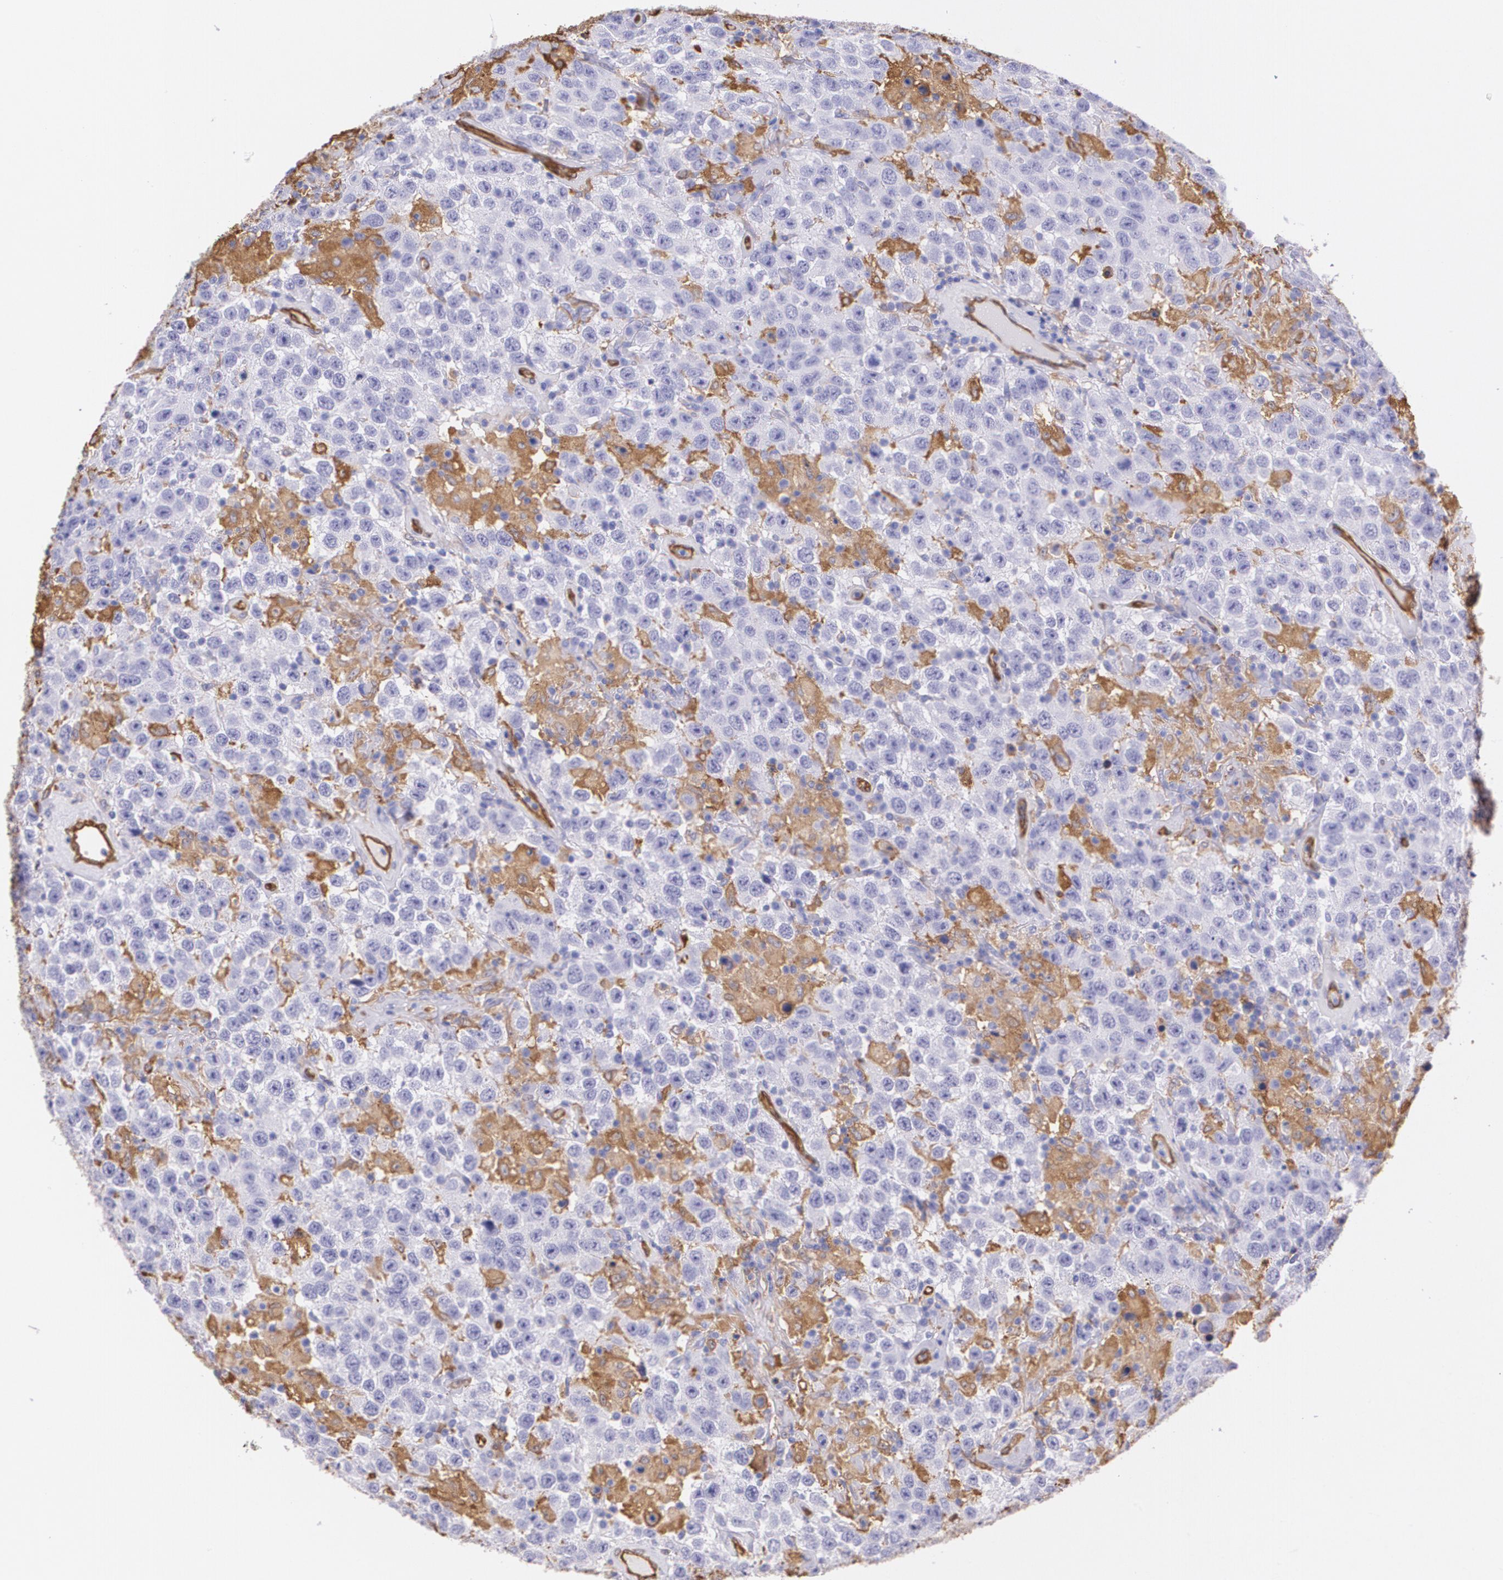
{"staining": {"intensity": "negative", "quantity": "none", "location": "none"}, "tissue": "testis cancer", "cell_type": "Tumor cells", "image_type": "cancer", "snomed": [{"axis": "morphology", "description": "Seminoma, NOS"}, {"axis": "topography", "description": "Testis"}], "caption": "Immunohistochemical staining of testis seminoma exhibits no significant staining in tumor cells. (DAB immunohistochemistry (IHC) with hematoxylin counter stain).", "gene": "MMP2", "patient": {"sex": "male", "age": 41}}